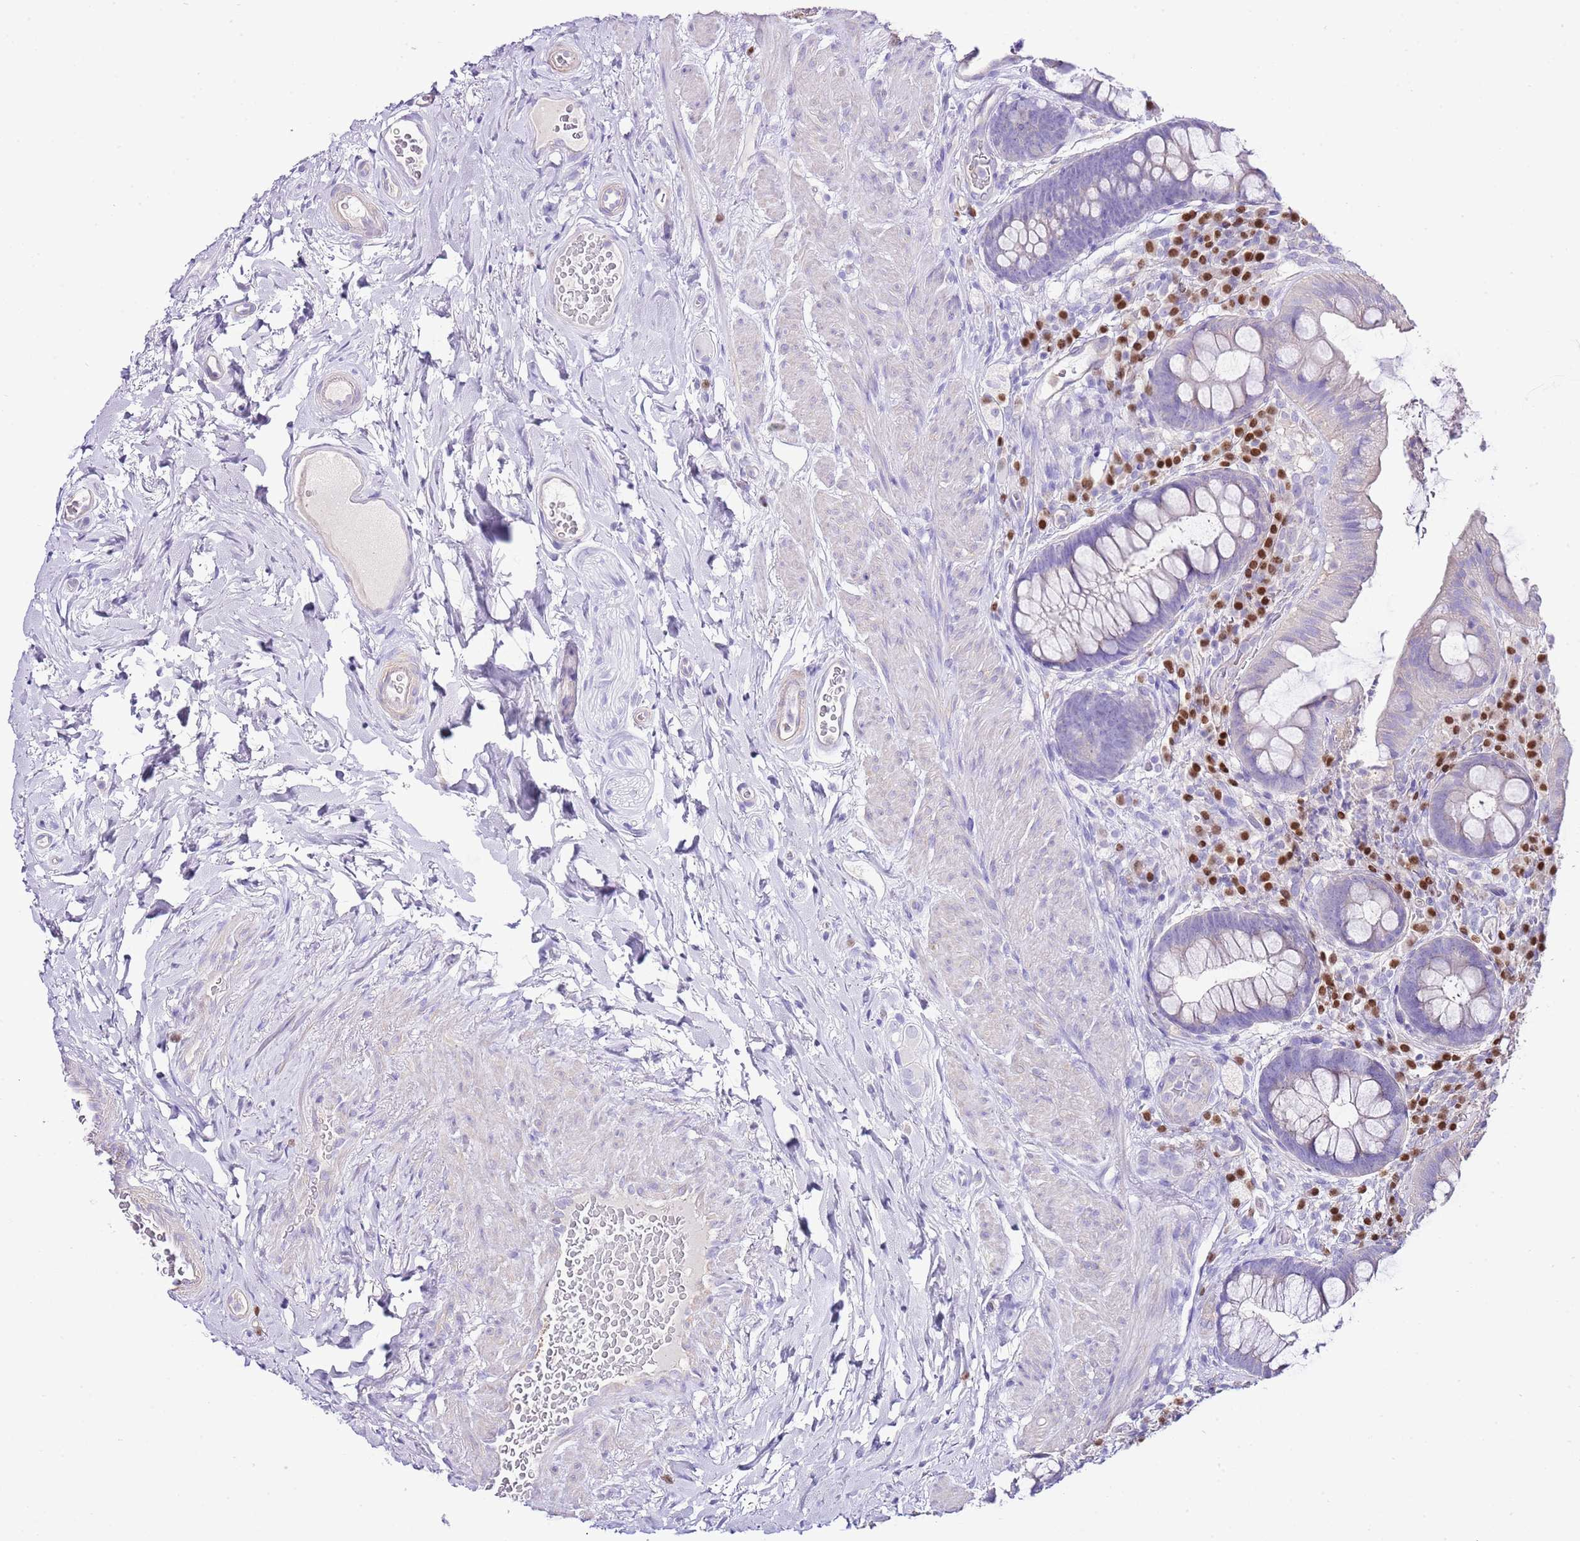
{"staining": {"intensity": "negative", "quantity": "none", "location": "none"}, "tissue": "rectum", "cell_type": "Glandular cells", "image_type": "normal", "snomed": [{"axis": "morphology", "description": "Normal tissue, NOS"}, {"axis": "topography", "description": "Rectum"}, {"axis": "topography", "description": "Peripheral nerve tissue"}], "caption": "A high-resolution histopathology image shows immunohistochemistry (IHC) staining of unremarkable rectum, which displays no significant expression in glandular cells.", "gene": "BHLHA15", "patient": {"sex": "female", "age": 69}}